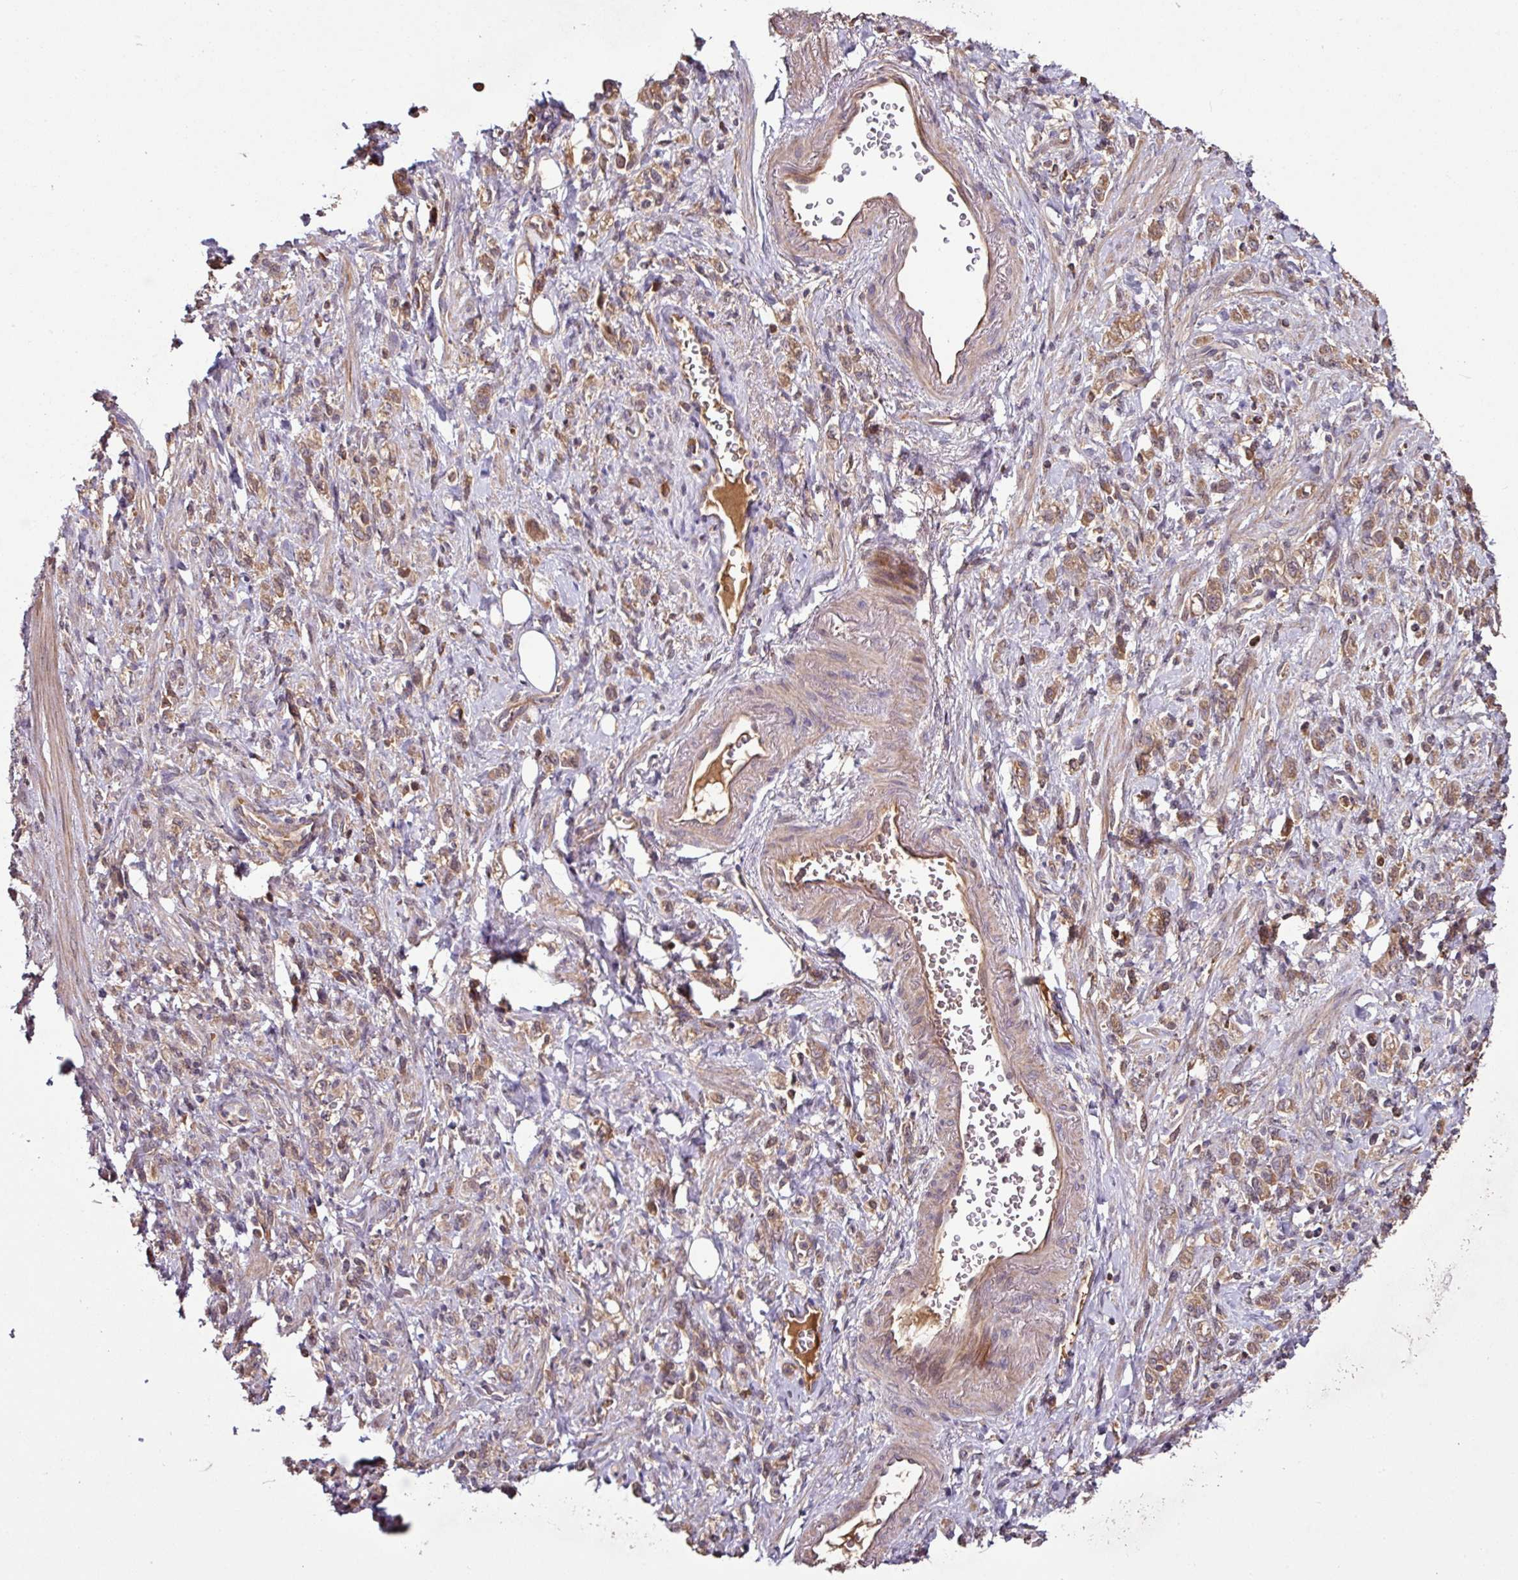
{"staining": {"intensity": "moderate", "quantity": ">75%", "location": "cytoplasmic/membranous"}, "tissue": "stomach cancer", "cell_type": "Tumor cells", "image_type": "cancer", "snomed": [{"axis": "morphology", "description": "Adenocarcinoma, NOS"}, {"axis": "topography", "description": "Stomach"}], "caption": "Protein staining of stomach cancer (adenocarcinoma) tissue exhibits moderate cytoplasmic/membranous staining in approximately >75% of tumor cells.", "gene": "GNPDA1", "patient": {"sex": "male", "age": 77}}